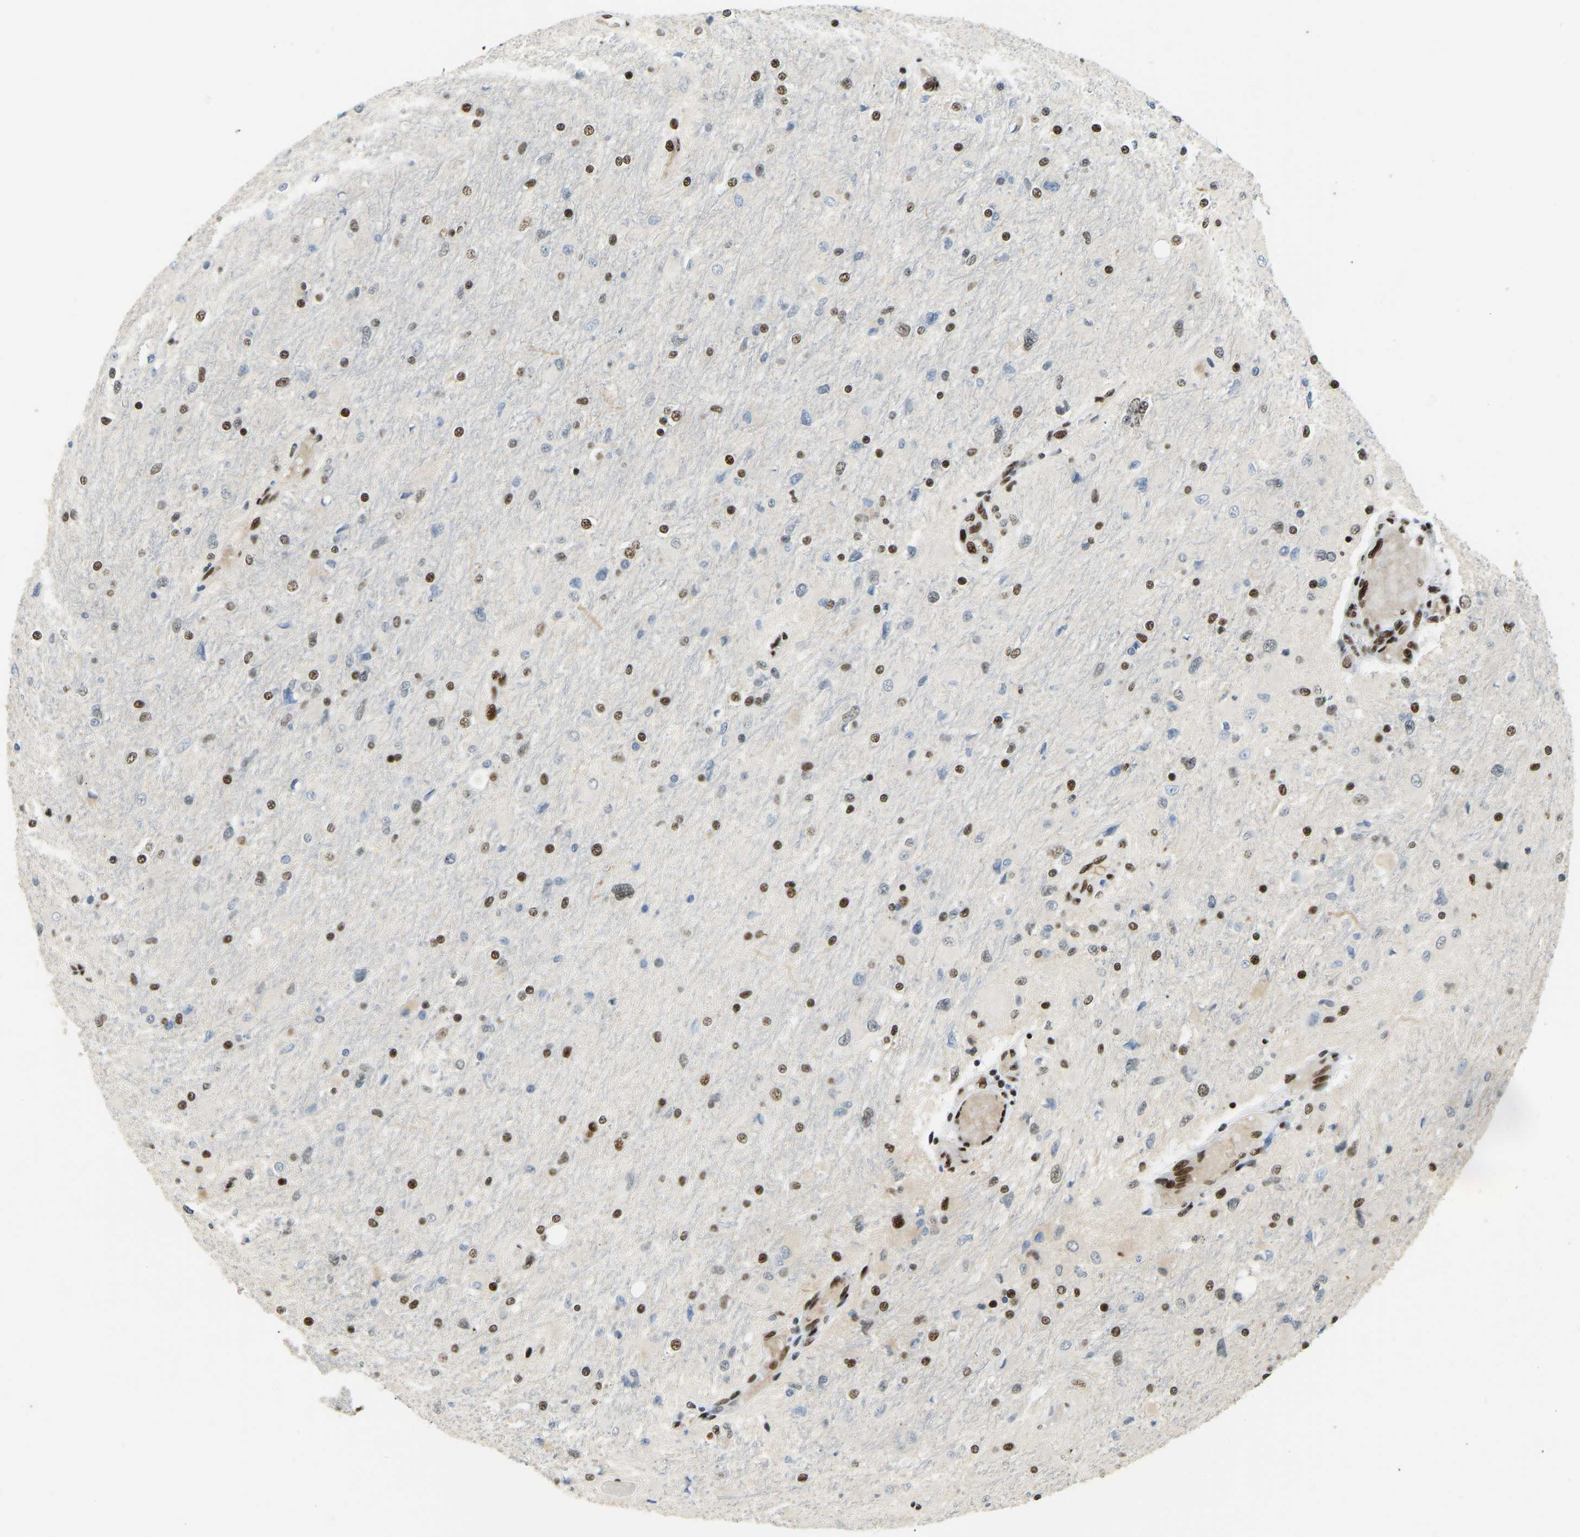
{"staining": {"intensity": "strong", "quantity": "25%-75%", "location": "nuclear"}, "tissue": "glioma", "cell_type": "Tumor cells", "image_type": "cancer", "snomed": [{"axis": "morphology", "description": "Glioma, malignant, High grade"}, {"axis": "topography", "description": "Cerebral cortex"}], "caption": "Strong nuclear expression is identified in approximately 25%-75% of tumor cells in malignant glioma (high-grade). (brown staining indicates protein expression, while blue staining denotes nuclei).", "gene": "FOXK1", "patient": {"sex": "female", "age": 36}}